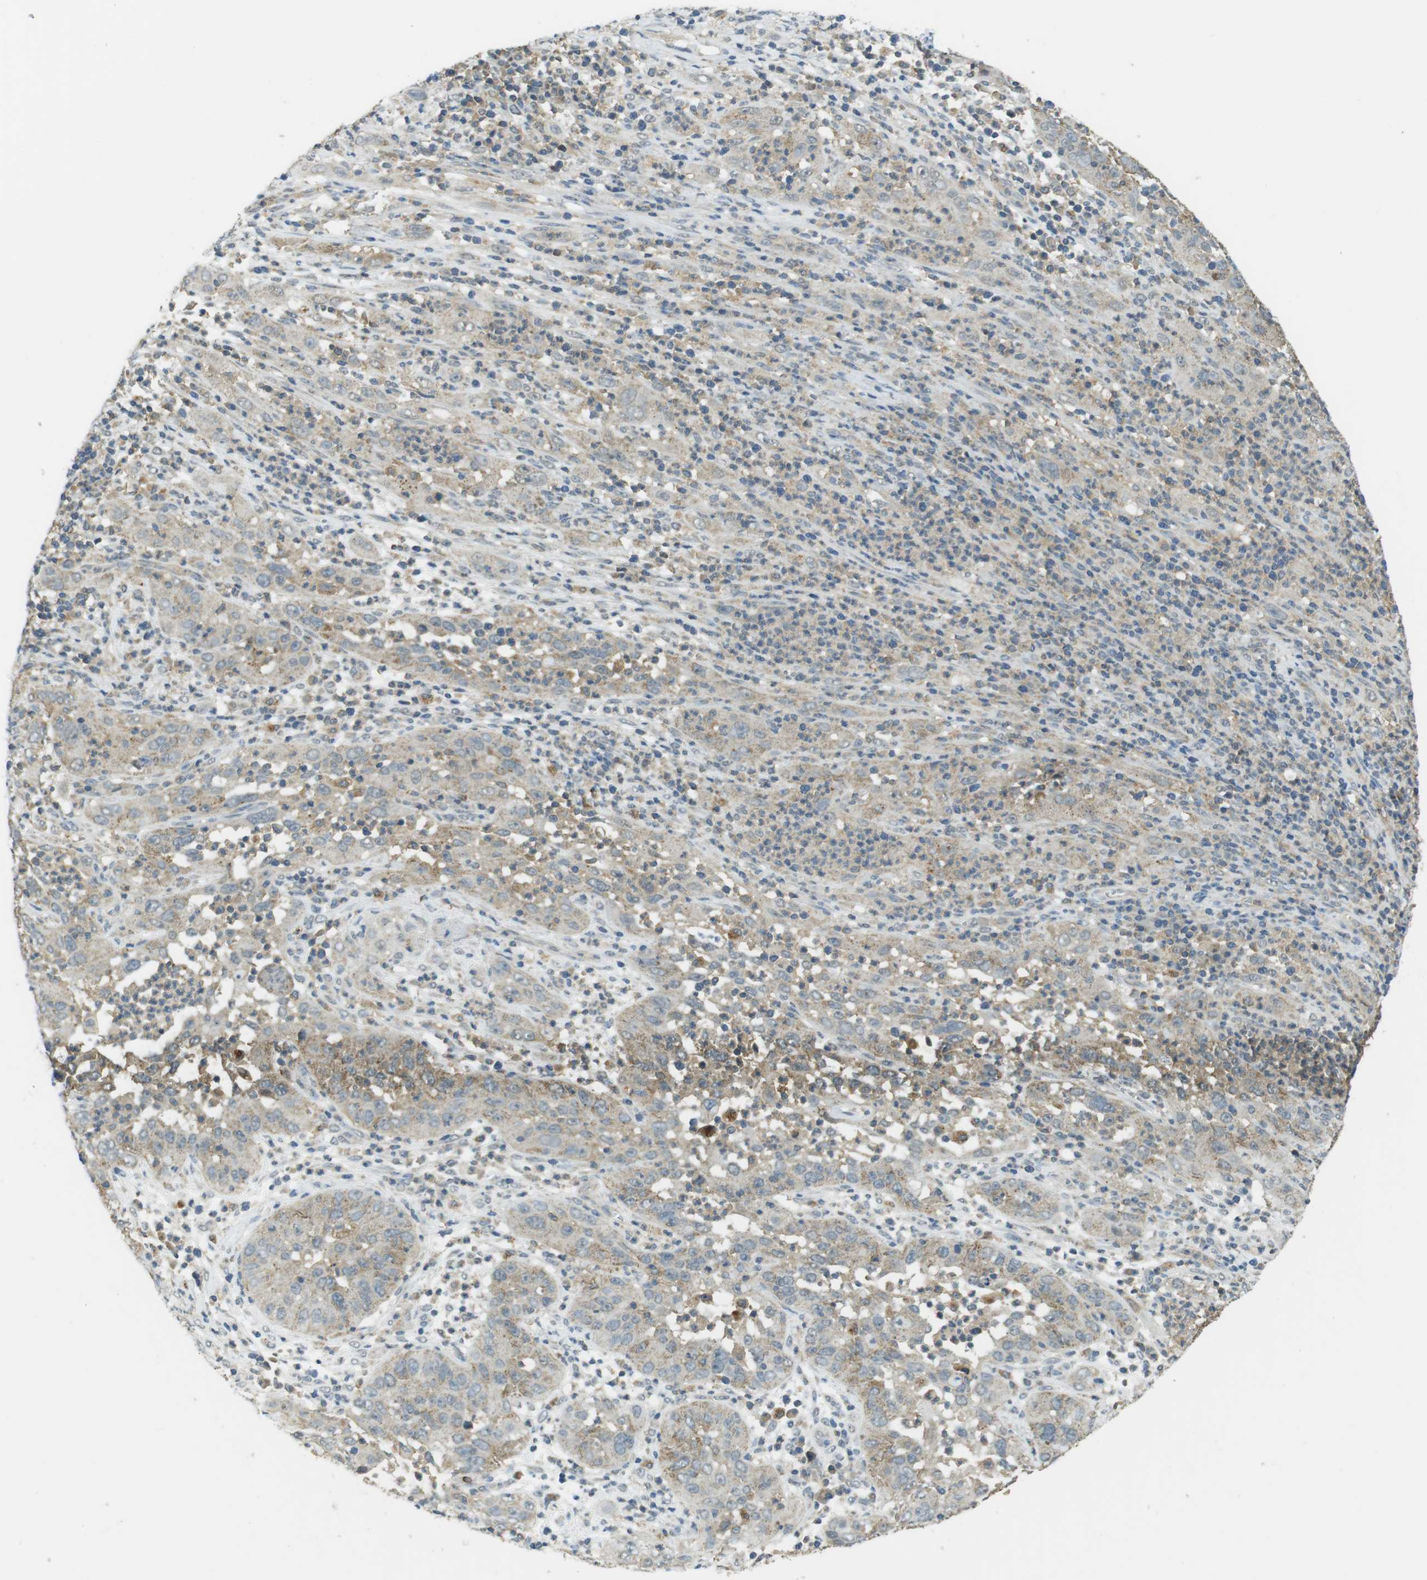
{"staining": {"intensity": "weak", "quantity": ">75%", "location": "cytoplasmic/membranous"}, "tissue": "cervical cancer", "cell_type": "Tumor cells", "image_type": "cancer", "snomed": [{"axis": "morphology", "description": "Squamous cell carcinoma, NOS"}, {"axis": "topography", "description": "Cervix"}], "caption": "Protein expression analysis of human cervical cancer (squamous cell carcinoma) reveals weak cytoplasmic/membranous staining in approximately >75% of tumor cells.", "gene": "BRI3BP", "patient": {"sex": "female", "age": 32}}